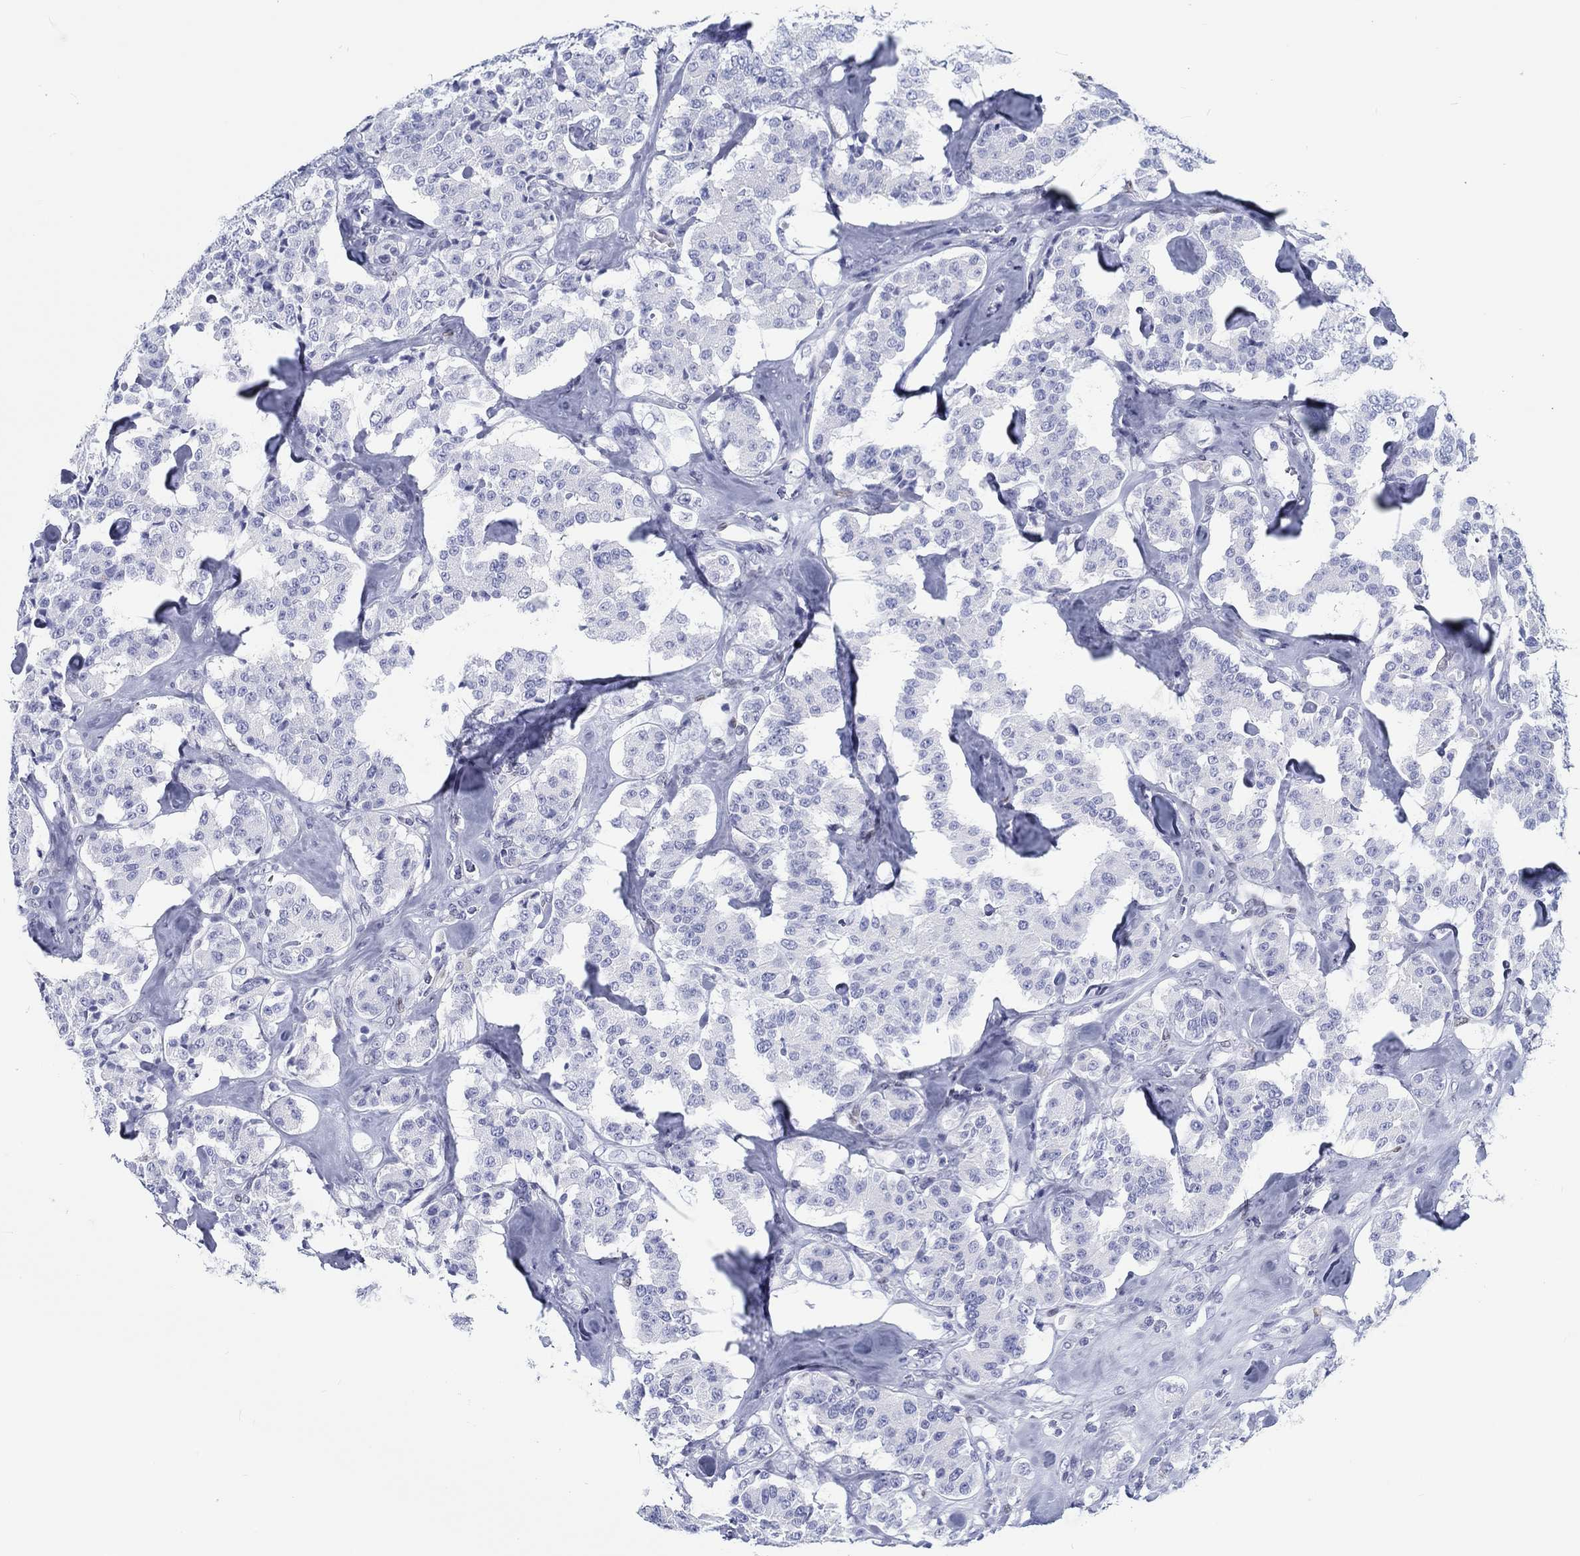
{"staining": {"intensity": "negative", "quantity": "none", "location": "none"}, "tissue": "carcinoid", "cell_type": "Tumor cells", "image_type": "cancer", "snomed": [{"axis": "morphology", "description": "Carcinoid, malignant, NOS"}, {"axis": "topography", "description": "Pancreas"}], "caption": "Immunohistochemical staining of human malignant carcinoid shows no significant positivity in tumor cells.", "gene": "H1-1", "patient": {"sex": "male", "age": 41}}